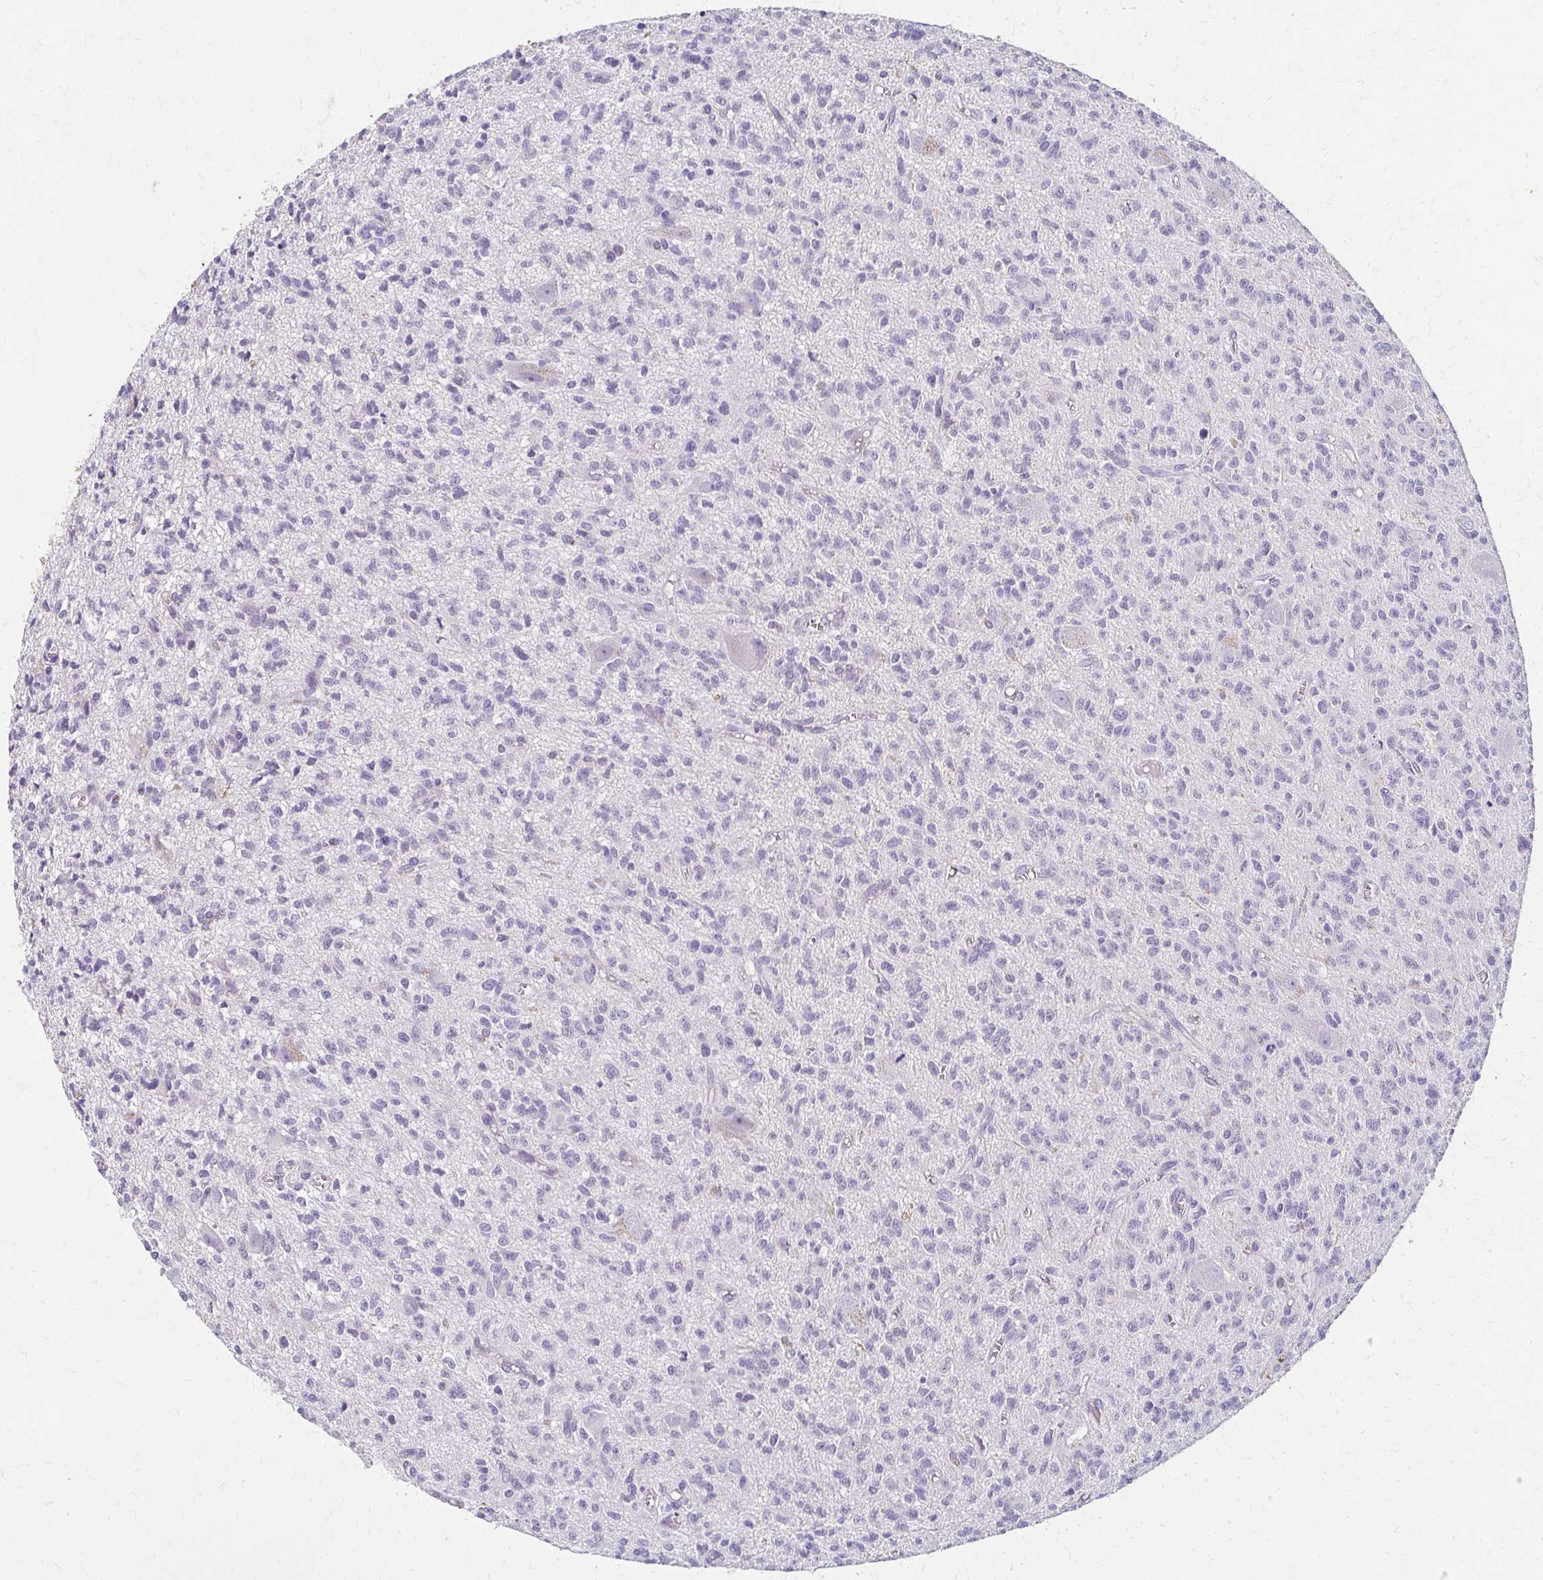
{"staining": {"intensity": "negative", "quantity": "none", "location": "none"}, "tissue": "glioma", "cell_type": "Tumor cells", "image_type": "cancer", "snomed": [{"axis": "morphology", "description": "Glioma, malignant, Low grade"}, {"axis": "topography", "description": "Brain"}], "caption": "Immunohistochemistry photomicrograph of neoplastic tissue: human malignant low-grade glioma stained with DAB (3,3'-diaminobenzidine) displays no significant protein staining in tumor cells.", "gene": "BBS12", "patient": {"sex": "male", "age": 64}}